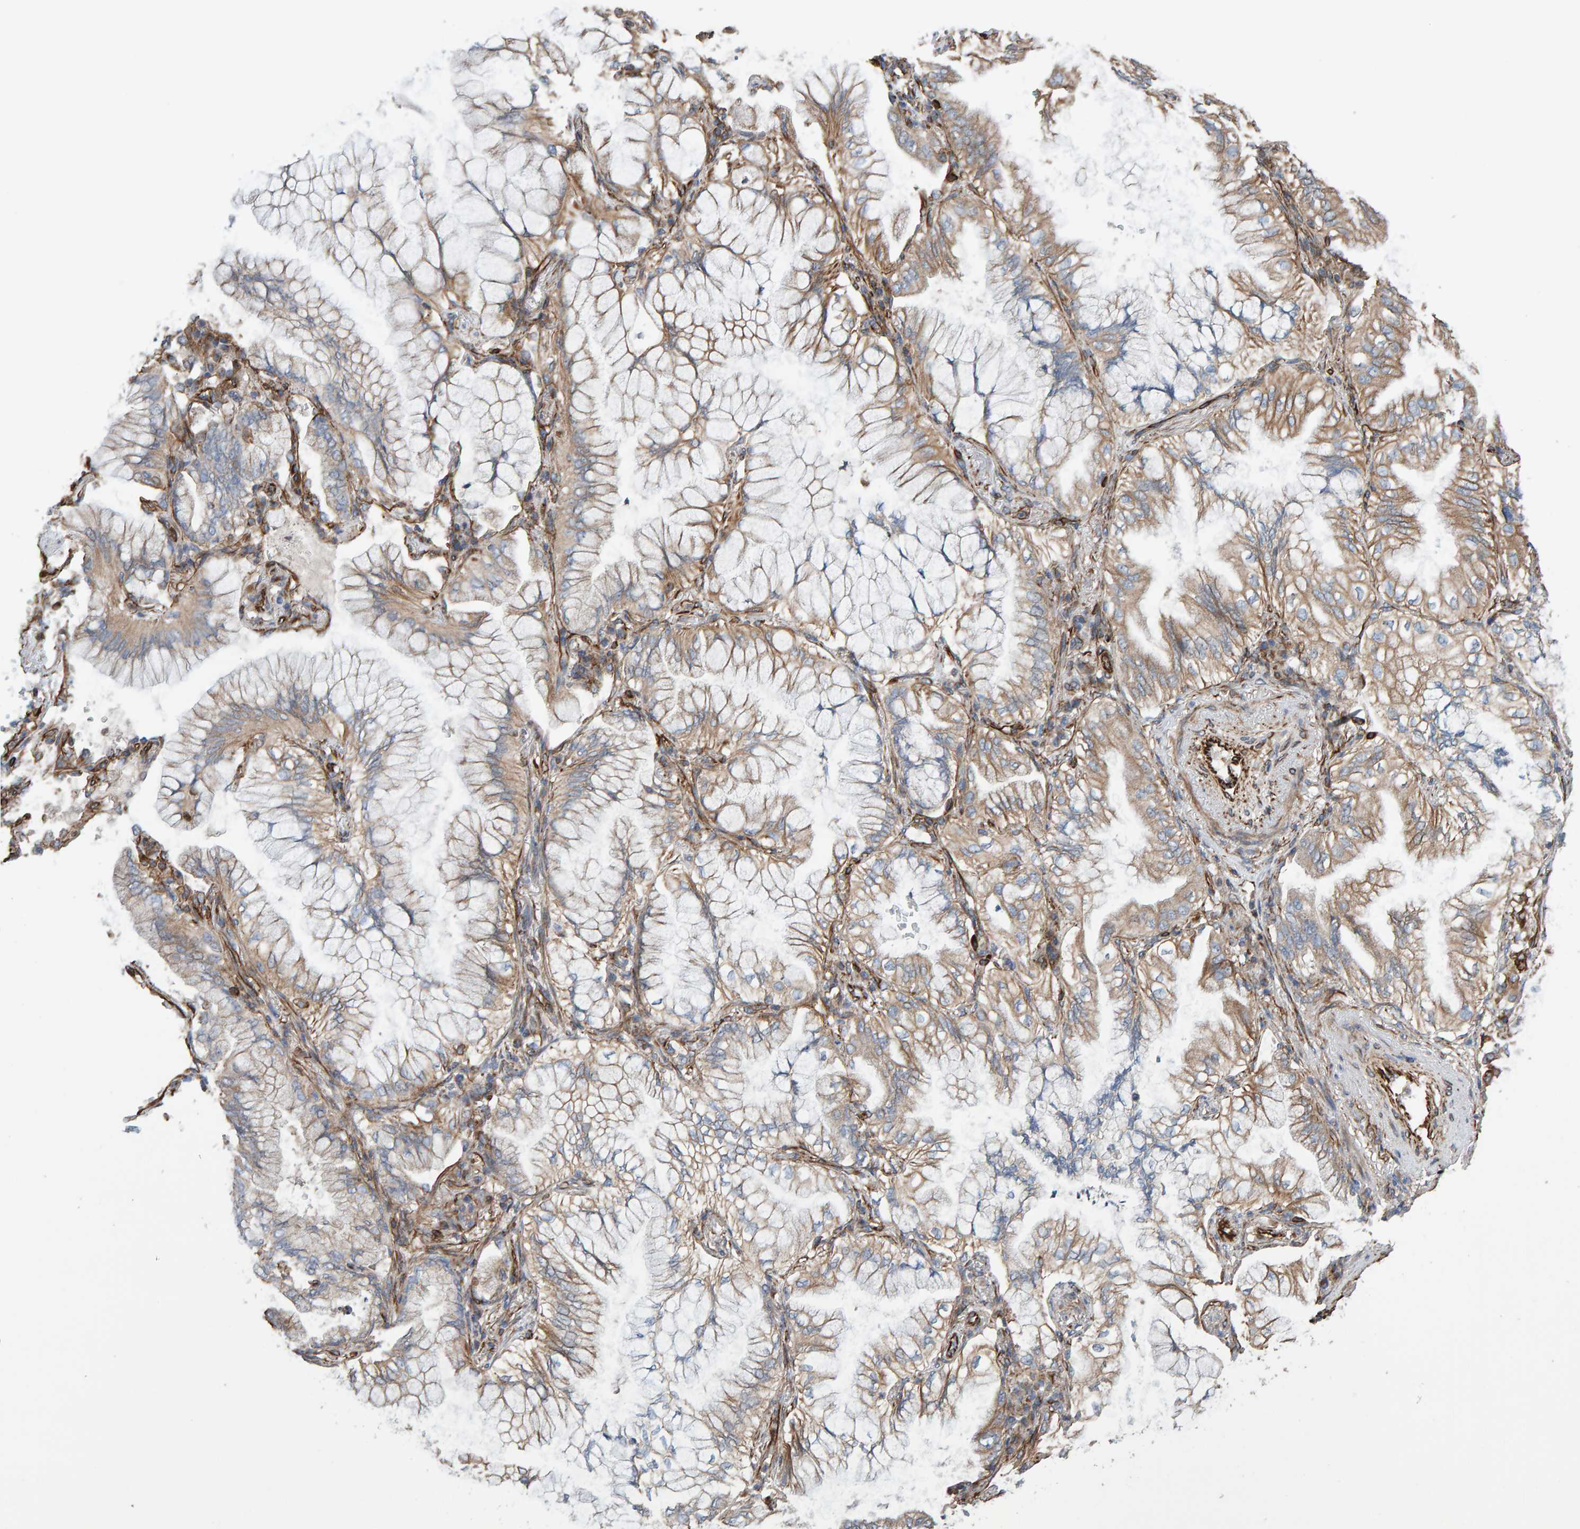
{"staining": {"intensity": "weak", "quantity": ">75%", "location": "cytoplasmic/membranous"}, "tissue": "lung cancer", "cell_type": "Tumor cells", "image_type": "cancer", "snomed": [{"axis": "morphology", "description": "Adenocarcinoma, NOS"}, {"axis": "topography", "description": "Lung"}], "caption": "Protein staining exhibits weak cytoplasmic/membranous expression in approximately >75% of tumor cells in lung adenocarcinoma.", "gene": "ZNF347", "patient": {"sex": "female", "age": 70}}